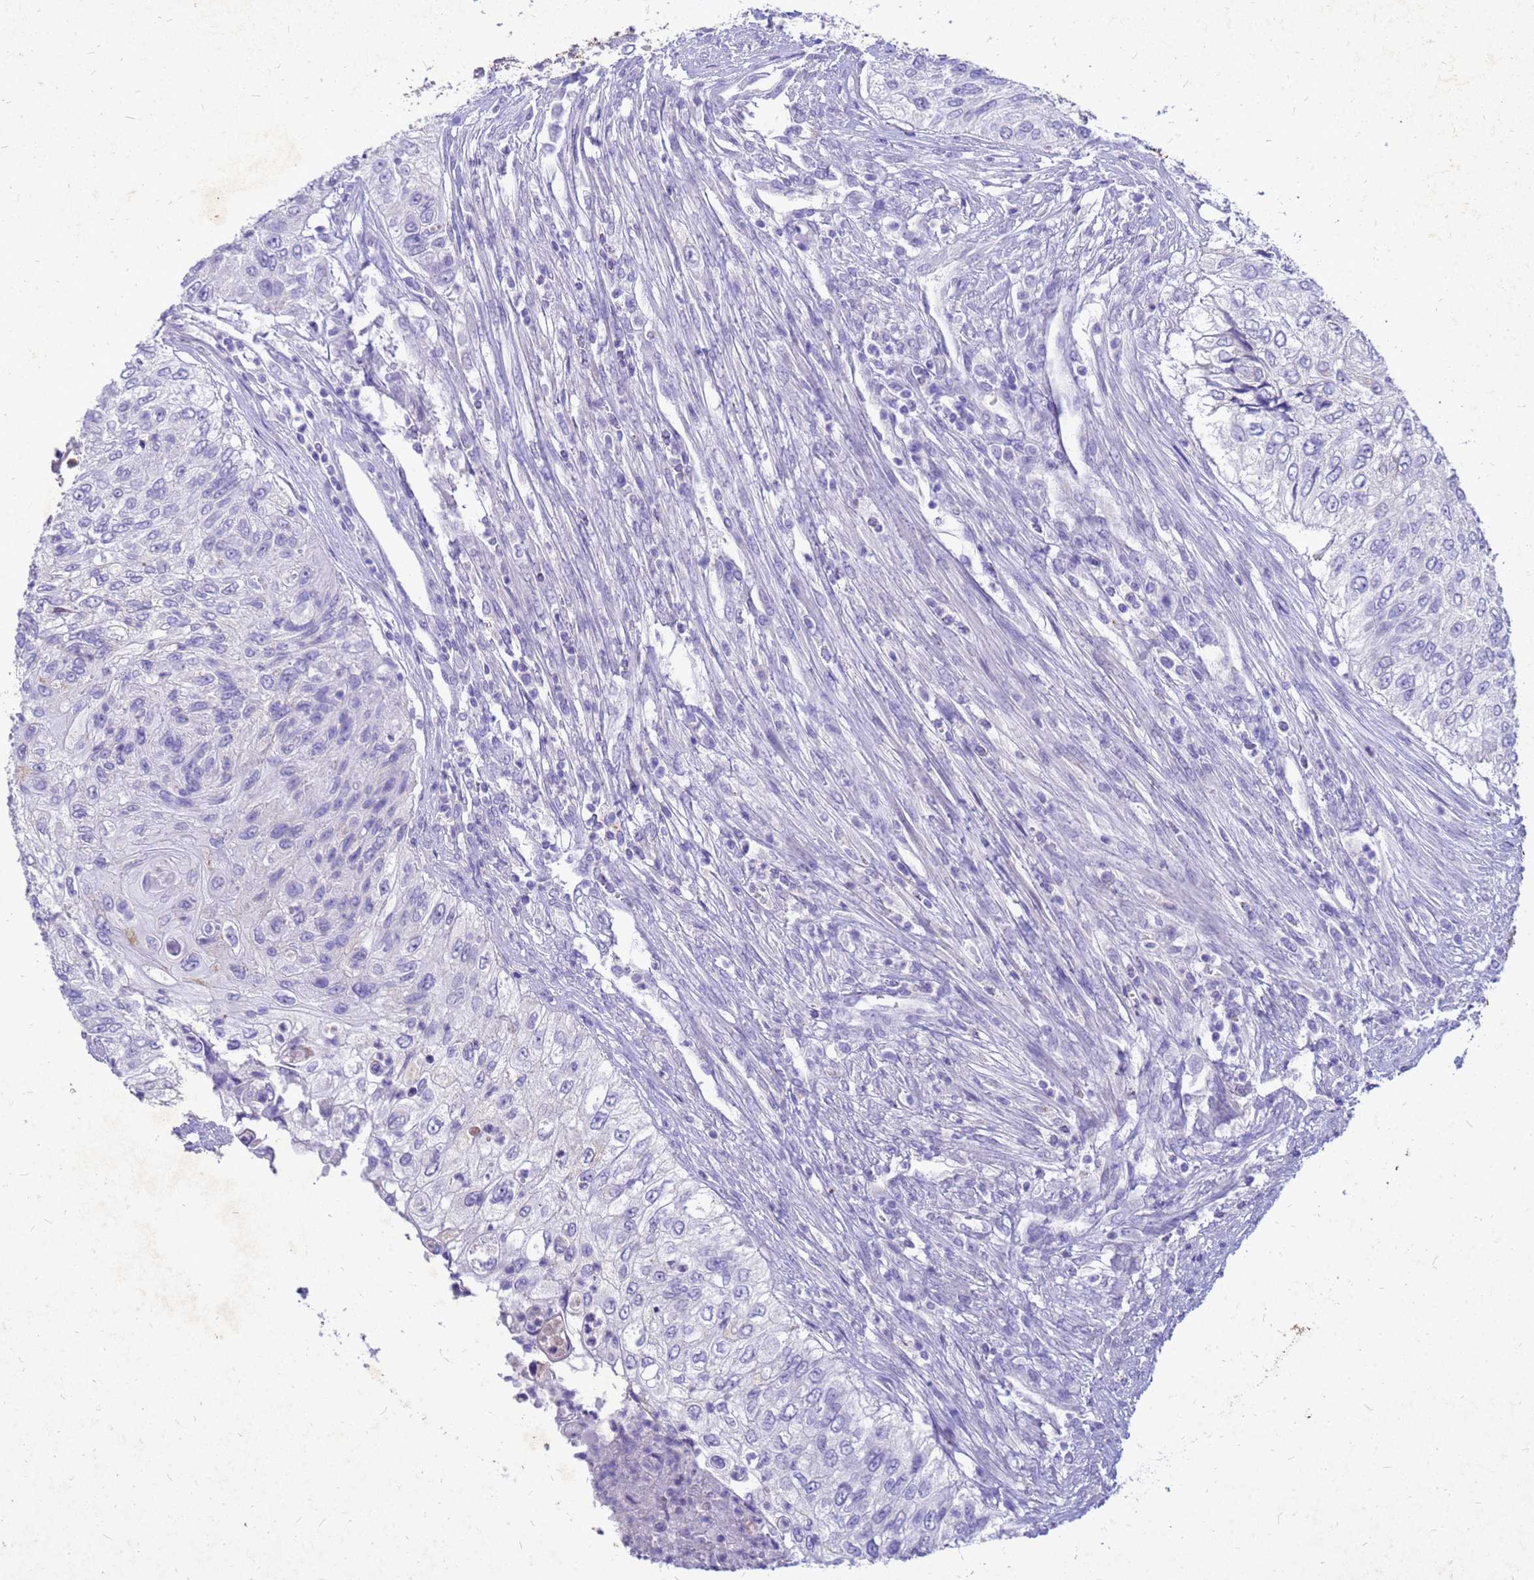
{"staining": {"intensity": "negative", "quantity": "none", "location": "none"}, "tissue": "urothelial cancer", "cell_type": "Tumor cells", "image_type": "cancer", "snomed": [{"axis": "morphology", "description": "Urothelial carcinoma, High grade"}, {"axis": "topography", "description": "Urinary bladder"}], "caption": "This is a micrograph of IHC staining of urothelial cancer, which shows no staining in tumor cells.", "gene": "AKR1C1", "patient": {"sex": "female", "age": 60}}